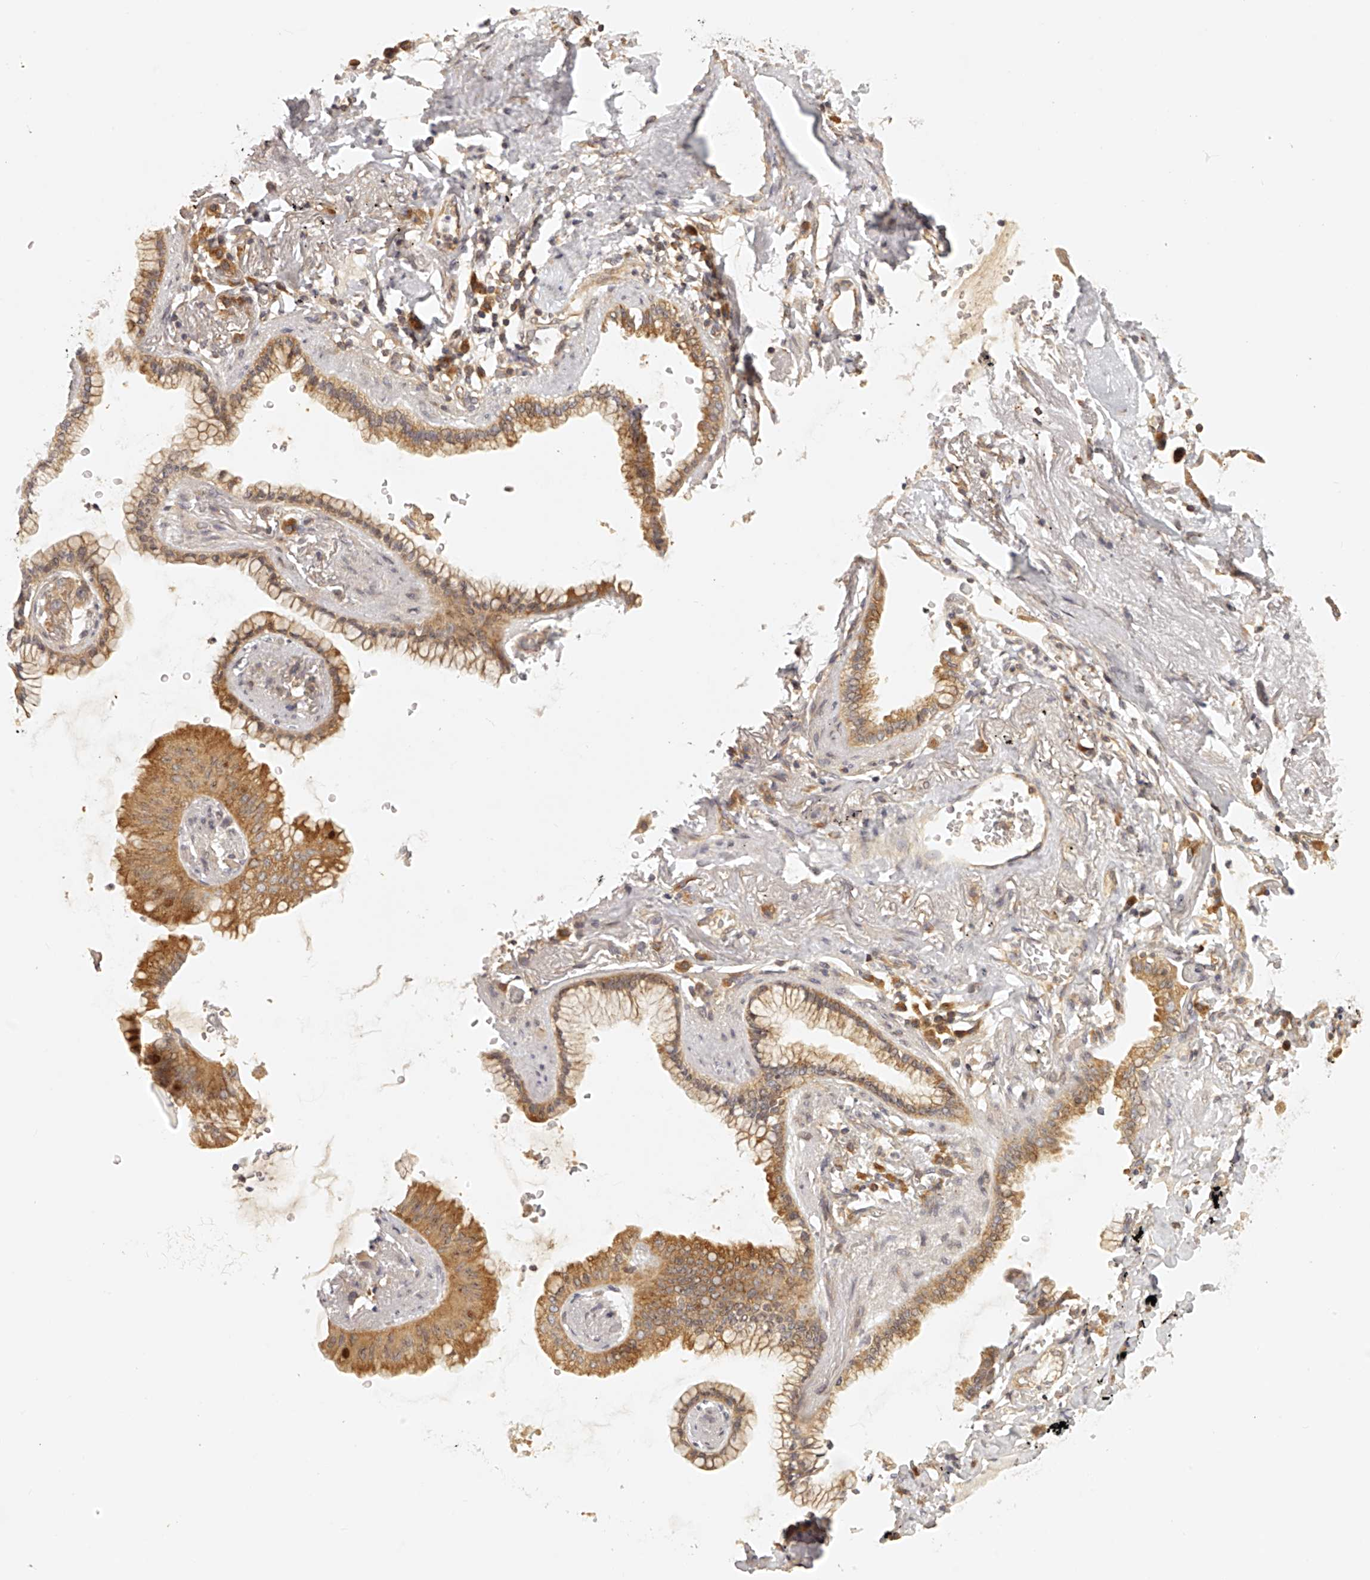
{"staining": {"intensity": "moderate", "quantity": ">75%", "location": "cytoplasmic/membranous"}, "tissue": "lung cancer", "cell_type": "Tumor cells", "image_type": "cancer", "snomed": [{"axis": "morphology", "description": "Adenocarcinoma, NOS"}, {"axis": "topography", "description": "Lung"}], "caption": "Tumor cells demonstrate medium levels of moderate cytoplasmic/membranous positivity in approximately >75% of cells in human lung adenocarcinoma.", "gene": "EIF3I", "patient": {"sex": "female", "age": 70}}